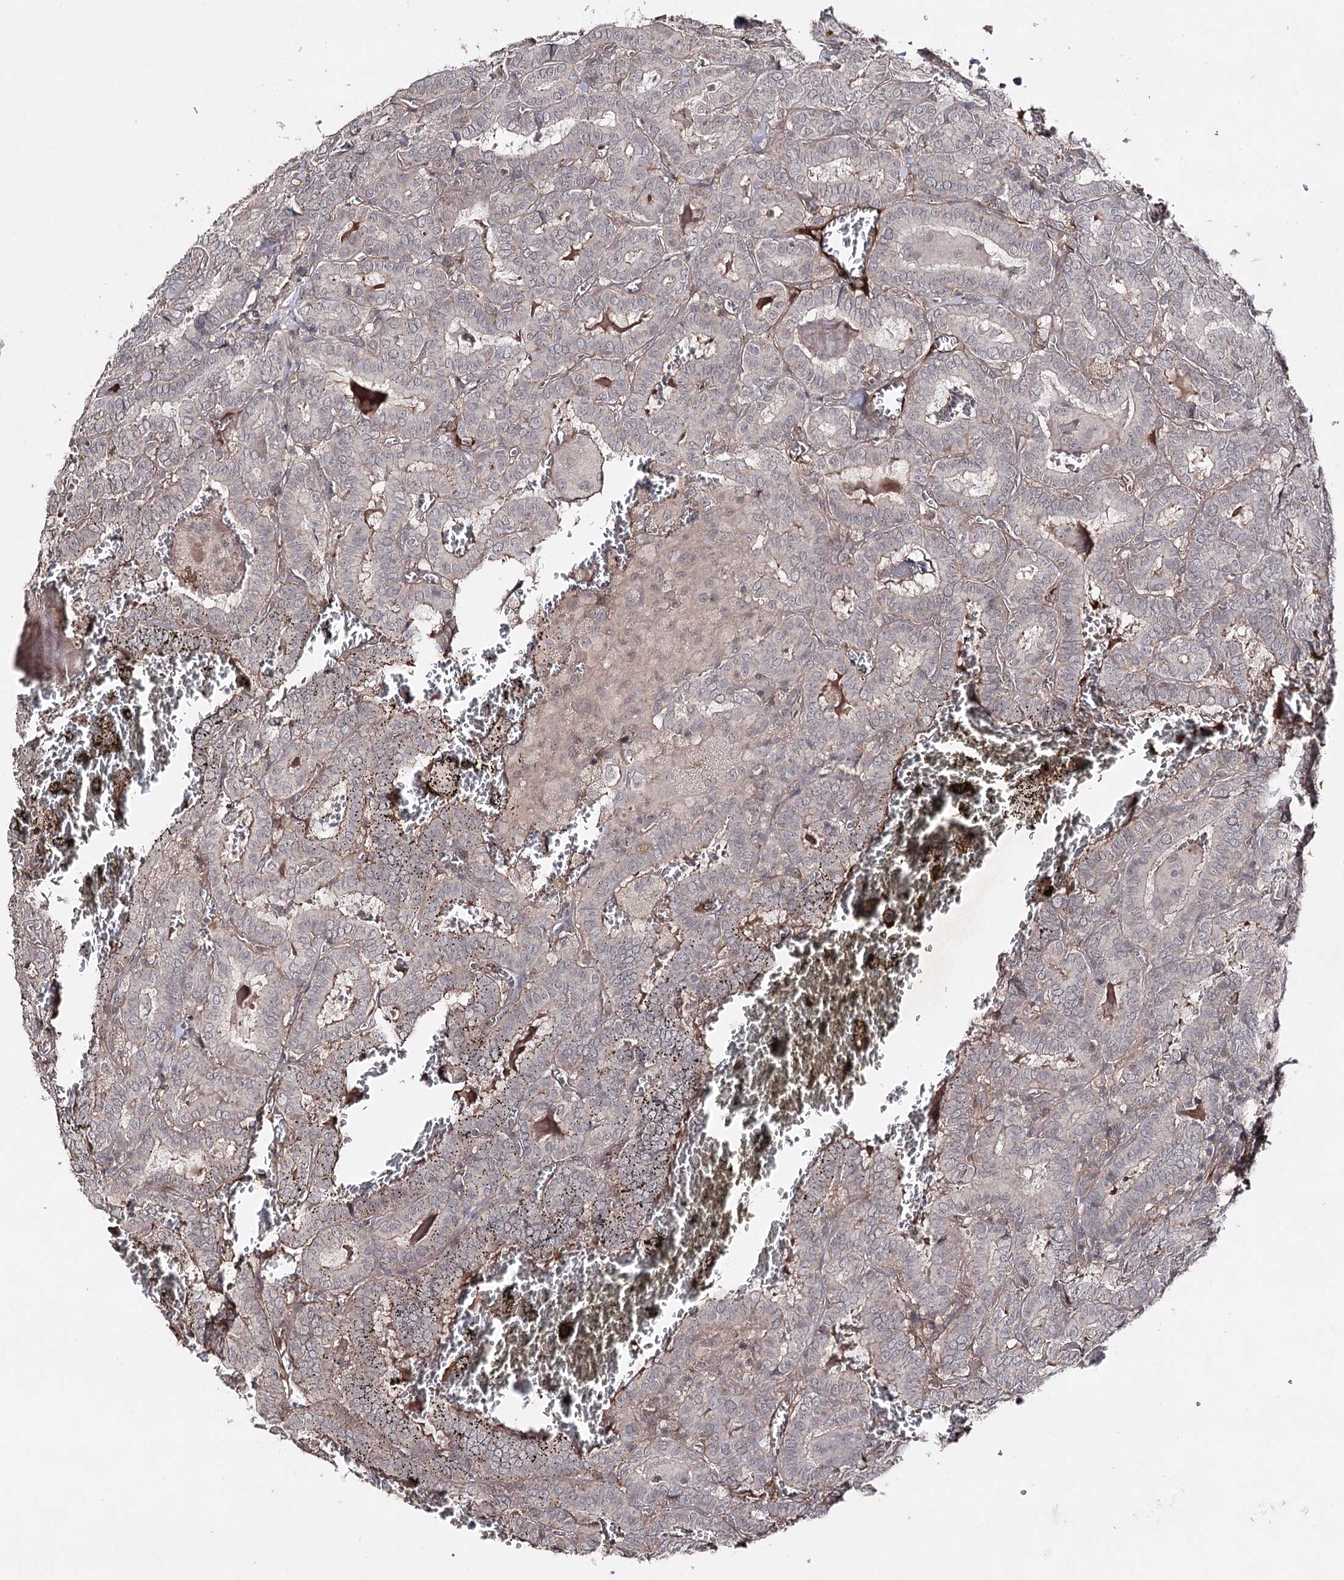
{"staining": {"intensity": "weak", "quantity": "25%-75%", "location": "cytoplasmic/membranous"}, "tissue": "thyroid cancer", "cell_type": "Tumor cells", "image_type": "cancer", "snomed": [{"axis": "morphology", "description": "Papillary adenocarcinoma, NOS"}, {"axis": "topography", "description": "Thyroid gland"}], "caption": "IHC image of thyroid cancer (papillary adenocarcinoma) stained for a protein (brown), which shows low levels of weak cytoplasmic/membranous staining in about 25%-75% of tumor cells.", "gene": "SYNGR3", "patient": {"sex": "female", "age": 72}}